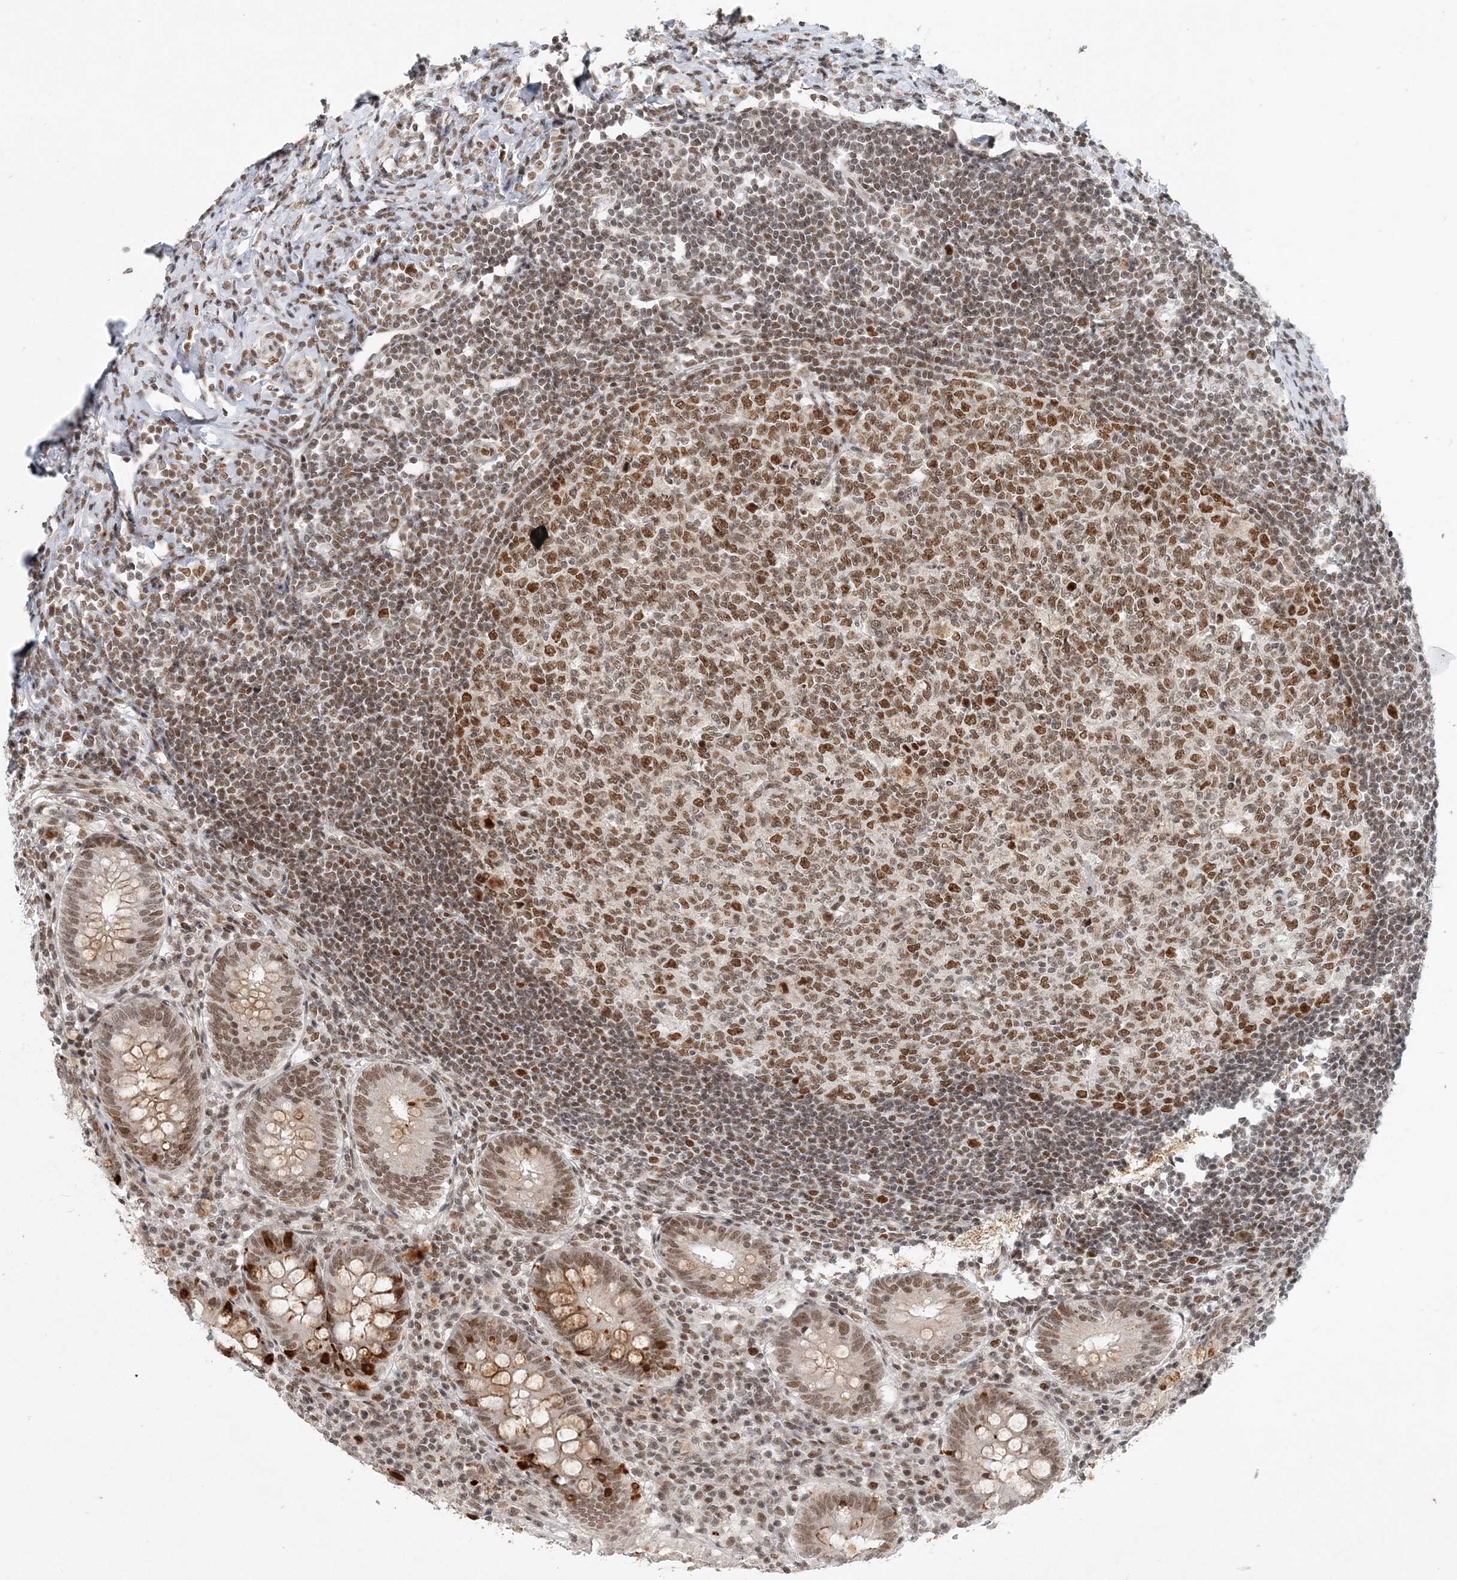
{"staining": {"intensity": "moderate", "quantity": ">75%", "location": "nuclear"}, "tissue": "appendix", "cell_type": "Glandular cells", "image_type": "normal", "snomed": [{"axis": "morphology", "description": "Normal tissue, NOS"}, {"axis": "topography", "description": "Appendix"}], "caption": "A histopathology image of appendix stained for a protein displays moderate nuclear brown staining in glandular cells.", "gene": "BAZ1B", "patient": {"sex": "female", "age": 54}}